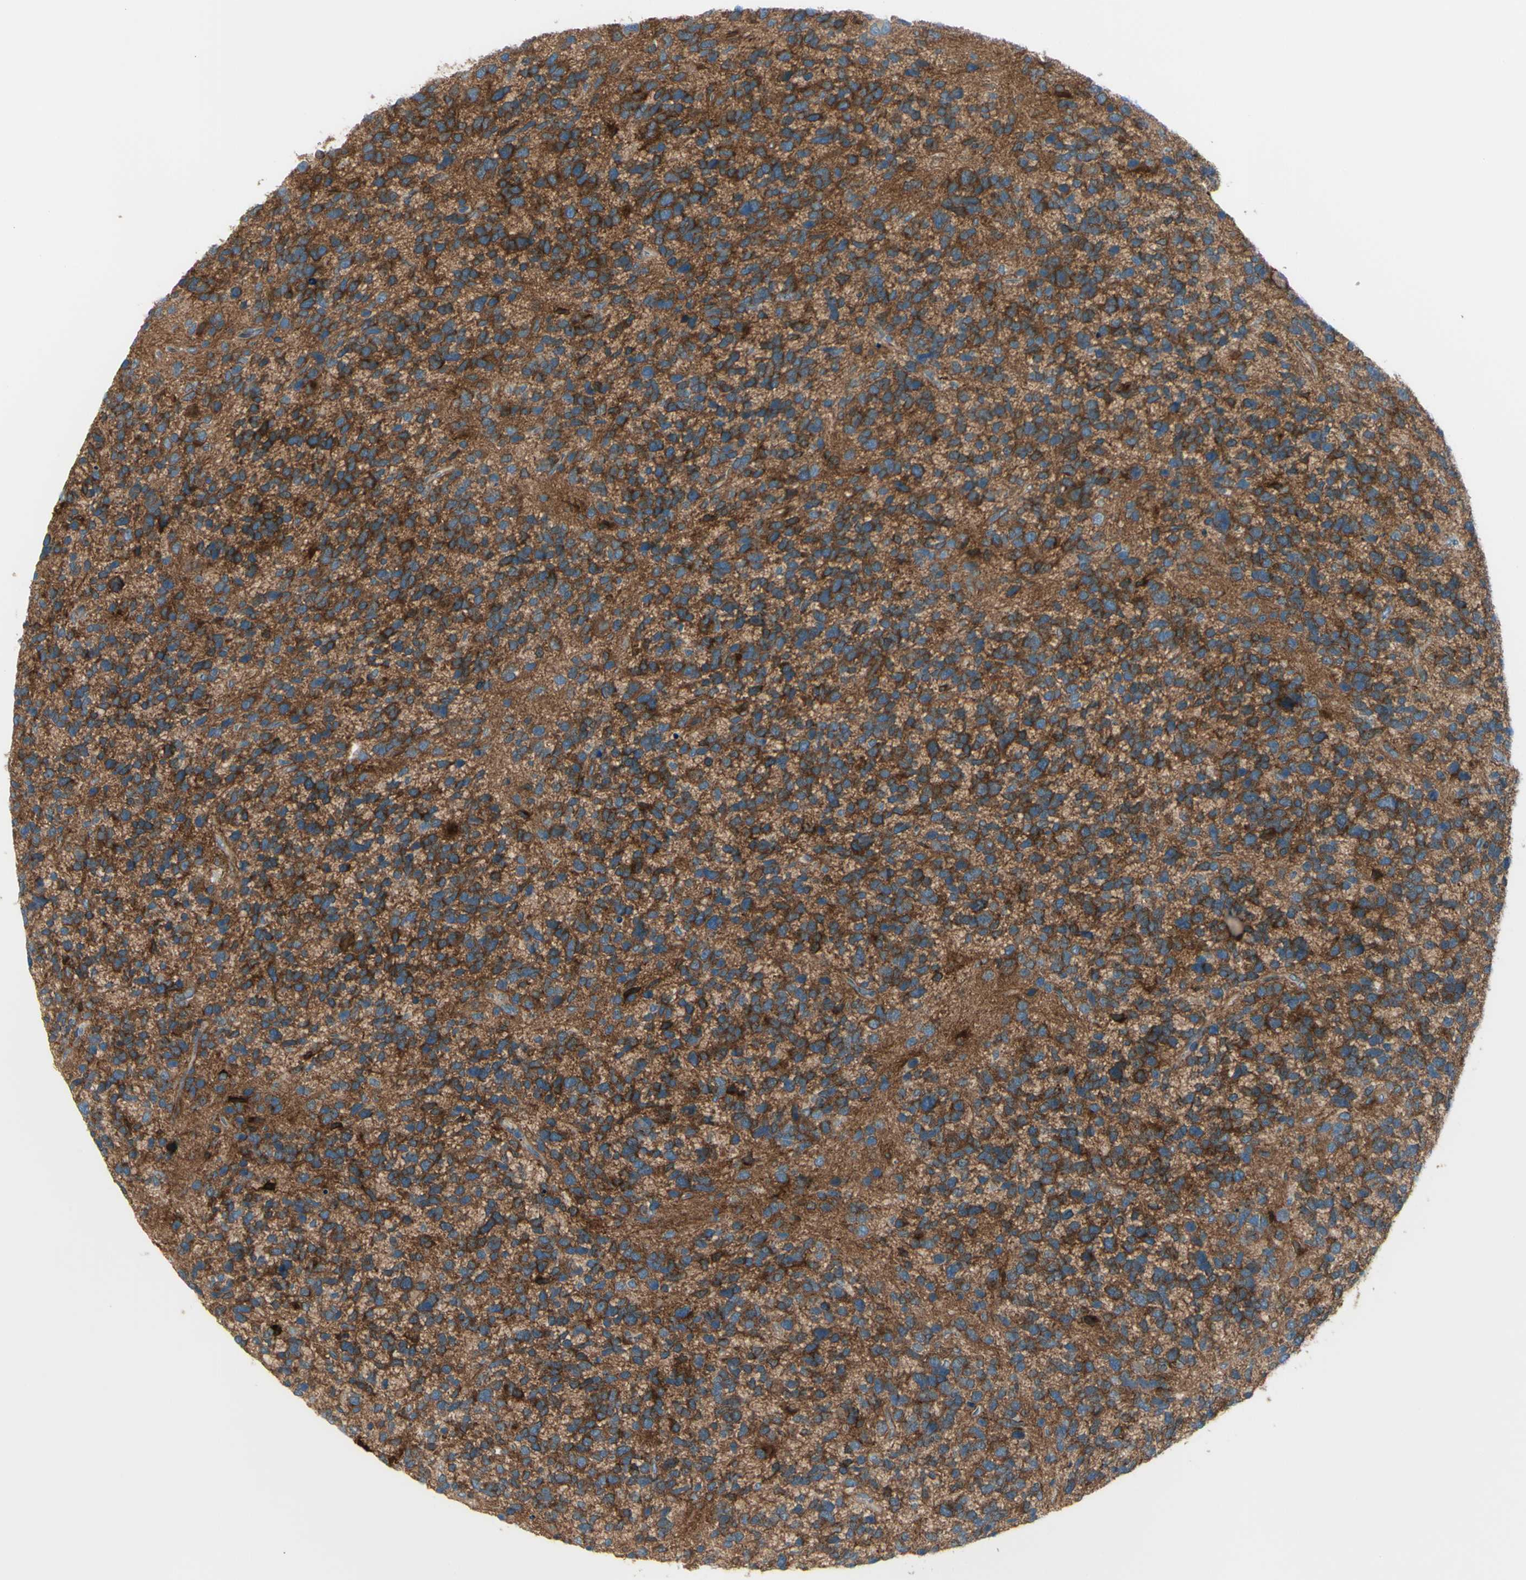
{"staining": {"intensity": "strong", "quantity": ">75%", "location": "cytoplasmic/membranous"}, "tissue": "glioma", "cell_type": "Tumor cells", "image_type": "cancer", "snomed": [{"axis": "morphology", "description": "Glioma, malignant, High grade"}, {"axis": "topography", "description": "Brain"}], "caption": "This is a photomicrograph of immunohistochemistry staining of malignant glioma (high-grade), which shows strong positivity in the cytoplasmic/membranous of tumor cells.", "gene": "PCDHGA2", "patient": {"sex": "female", "age": 58}}